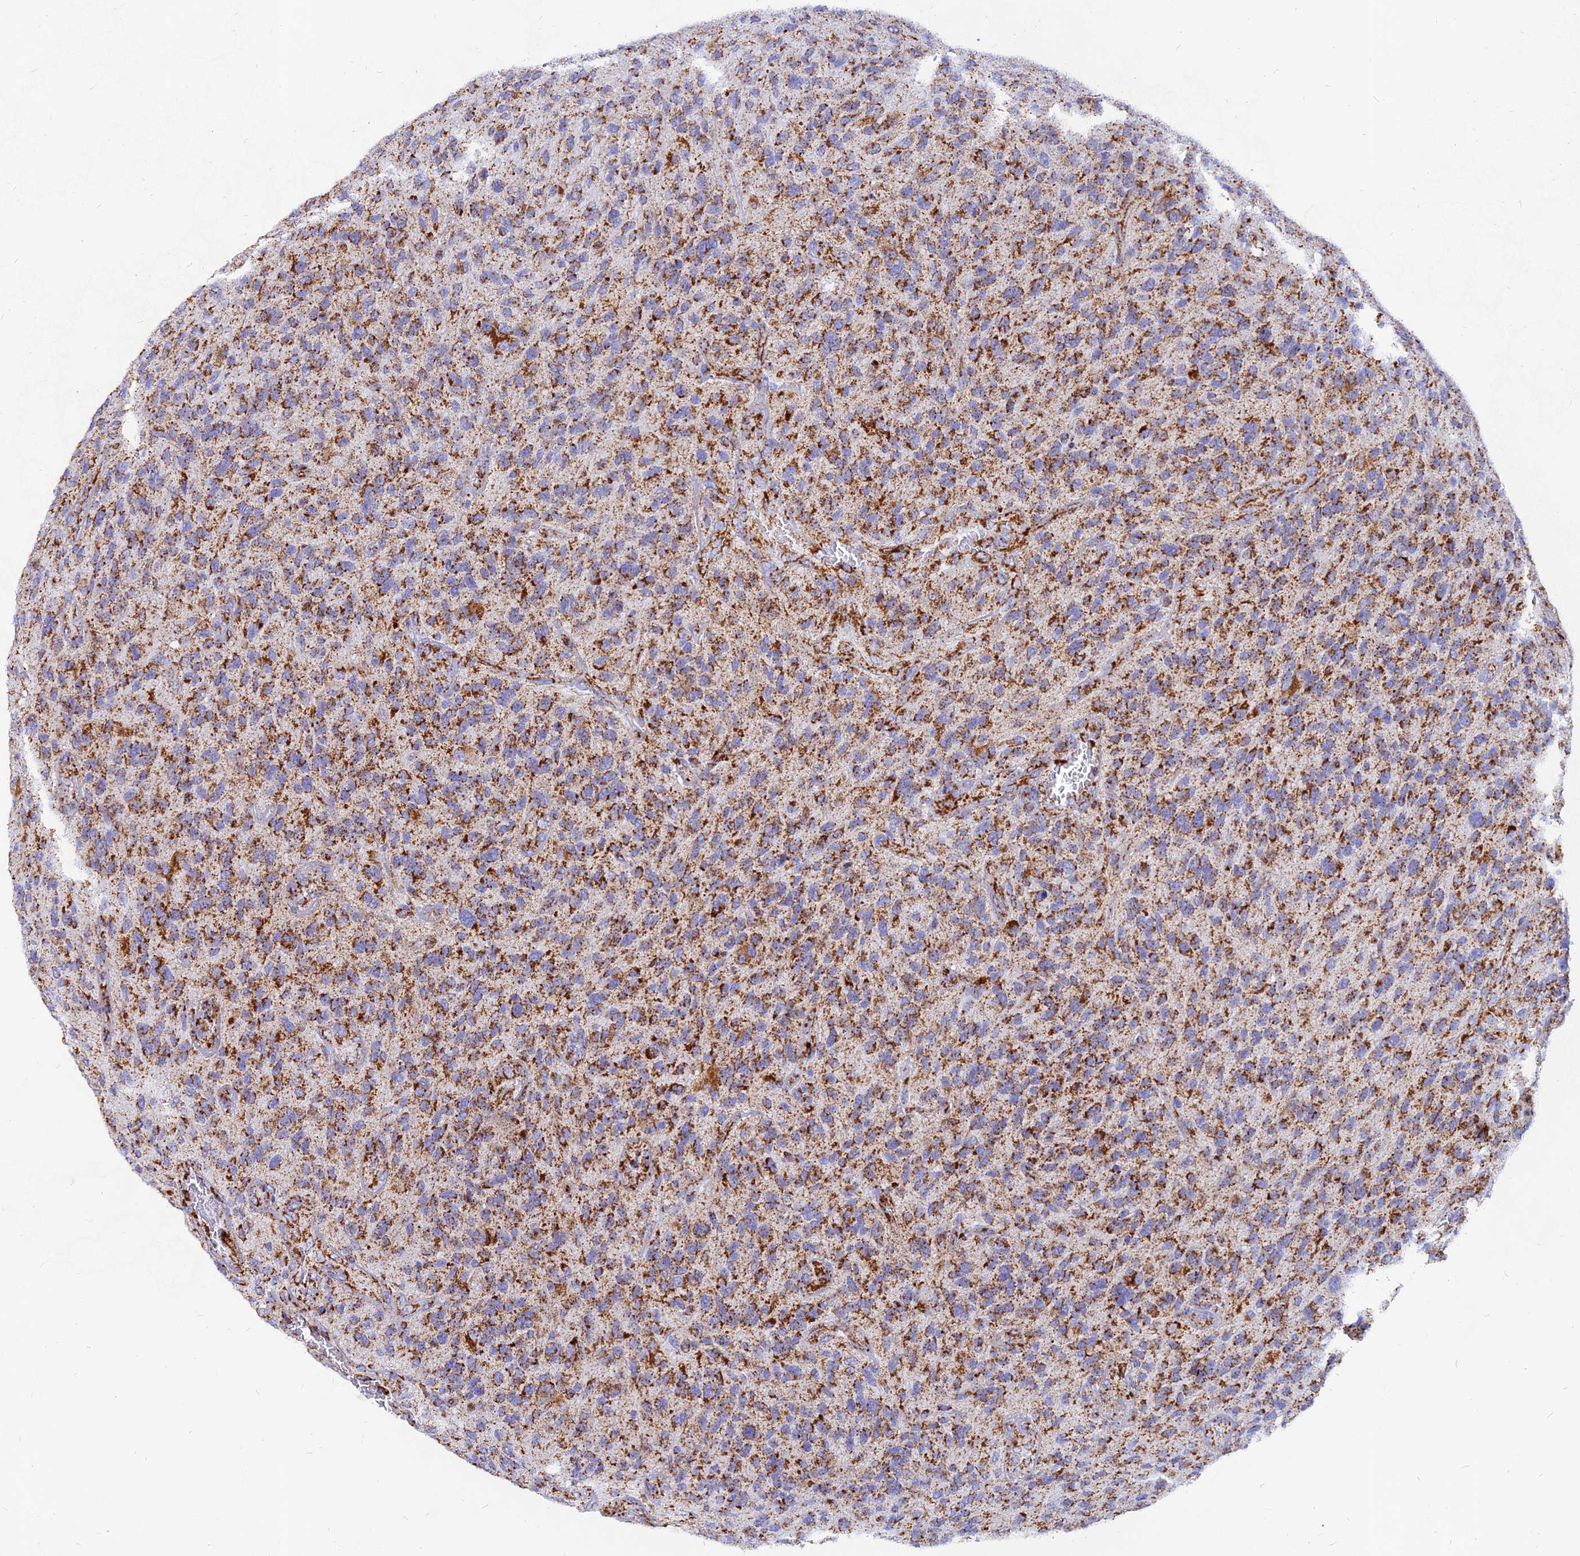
{"staining": {"intensity": "strong", "quantity": ">75%", "location": "cytoplasmic/membranous"}, "tissue": "glioma", "cell_type": "Tumor cells", "image_type": "cancer", "snomed": [{"axis": "morphology", "description": "Glioma, malignant, High grade"}, {"axis": "topography", "description": "Brain"}], "caption": "Approximately >75% of tumor cells in human glioma demonstrate strong cytoplasmic/membranous protein positivity as visualized by brown immunohistochemical staining.", "gene": "NDUFB6", "patient": {"sex": "male", "age": 47}}